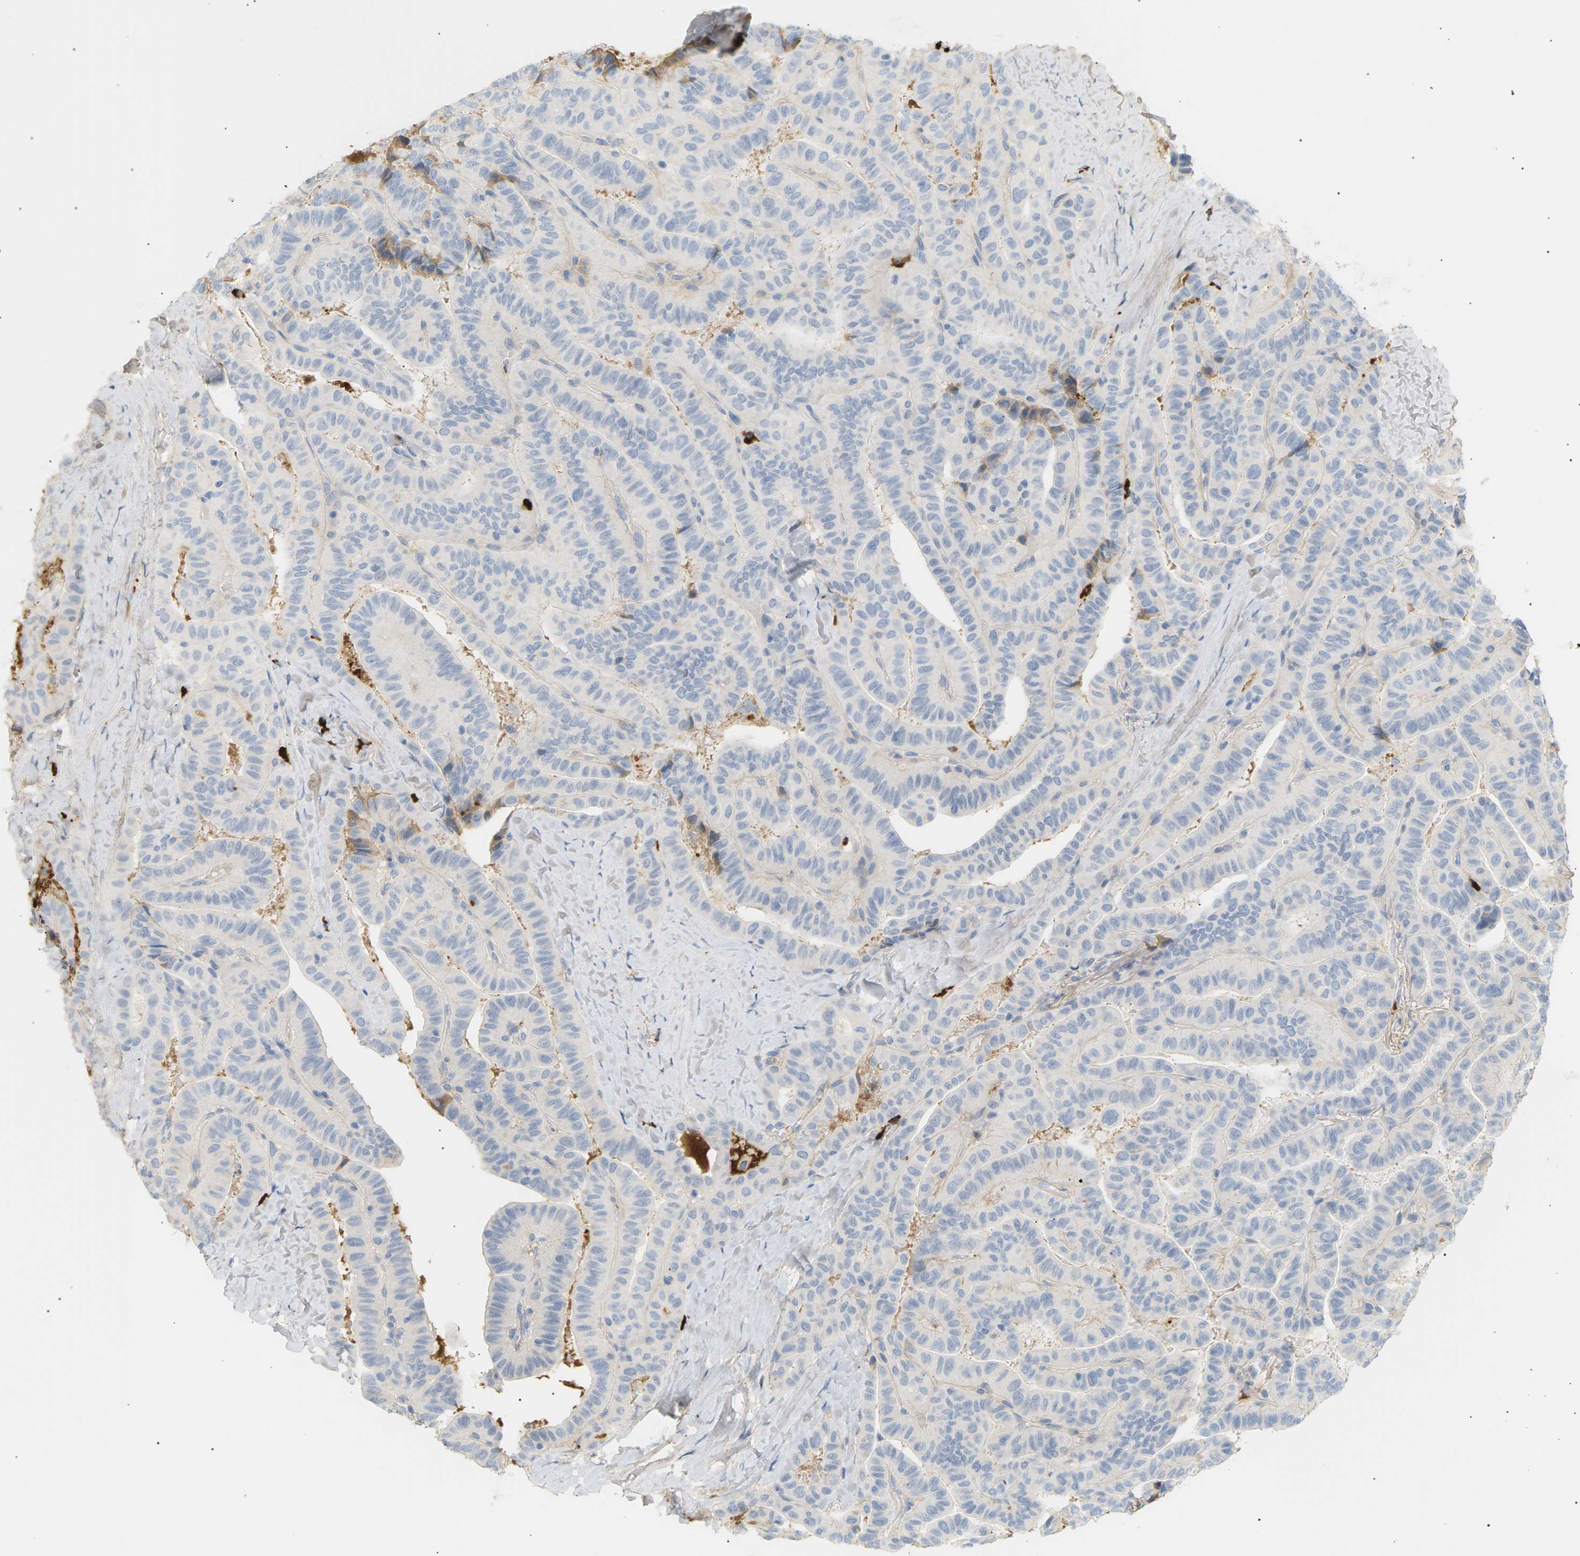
{"staining": {"intensity": "negative", "quantity": "none", "location": "none"}, "tissue": "thyroid cancer", "cell_type": "Tumor cells", "image_type": "cancer", "snomed": [{"axis": "morphology", "description": "Papillary adenocarcinoma, NOS"}, {"axis": "topography", "description": "Thyroid gland"}], "caption": "Image shows no protein staining in tumor cells of thyroid cancer tissue.", "gene": "IGLC3", "patient": {"sex": "male", "age": 77}}